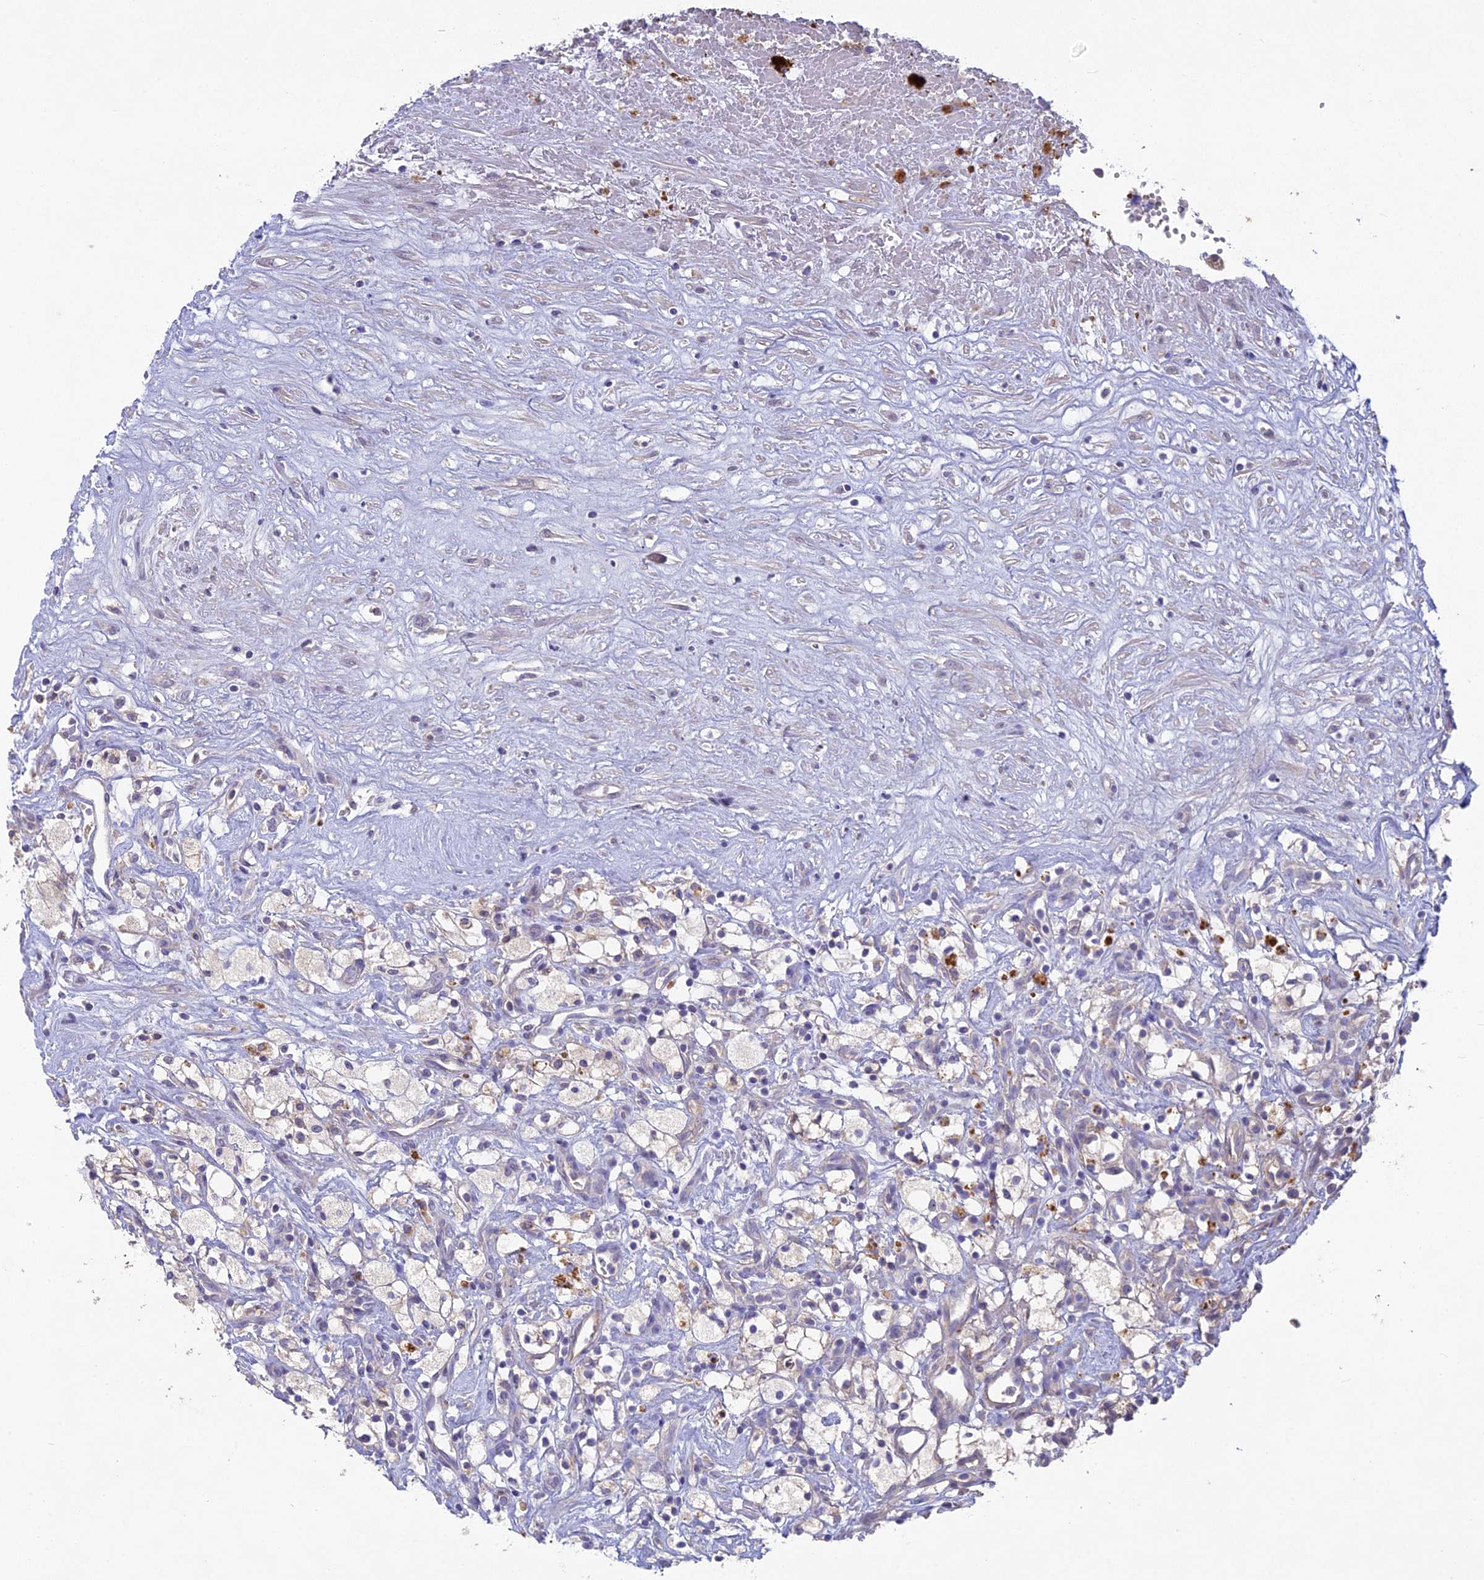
{"staining": {"intensity": "negative", "quantity": "none", "location": "none"}, "tissue": "renal cancer", "cell_type": "Tumor cells", "image_type": "cancer", "snomed": [{"axis": "morphology", "description": "Adenocarcinoma, NOS"}, {"axis": "topography", "description": "Kidney"}], "caption": "Tumor cells show no significant staining in renal cancer (adenocarcinoma). (DAB (3,3'-diaminobenzidine) immunohistochemistry, high magnification).", "gene": "PZP", "patient": {"sex": "male", "age": 59}}